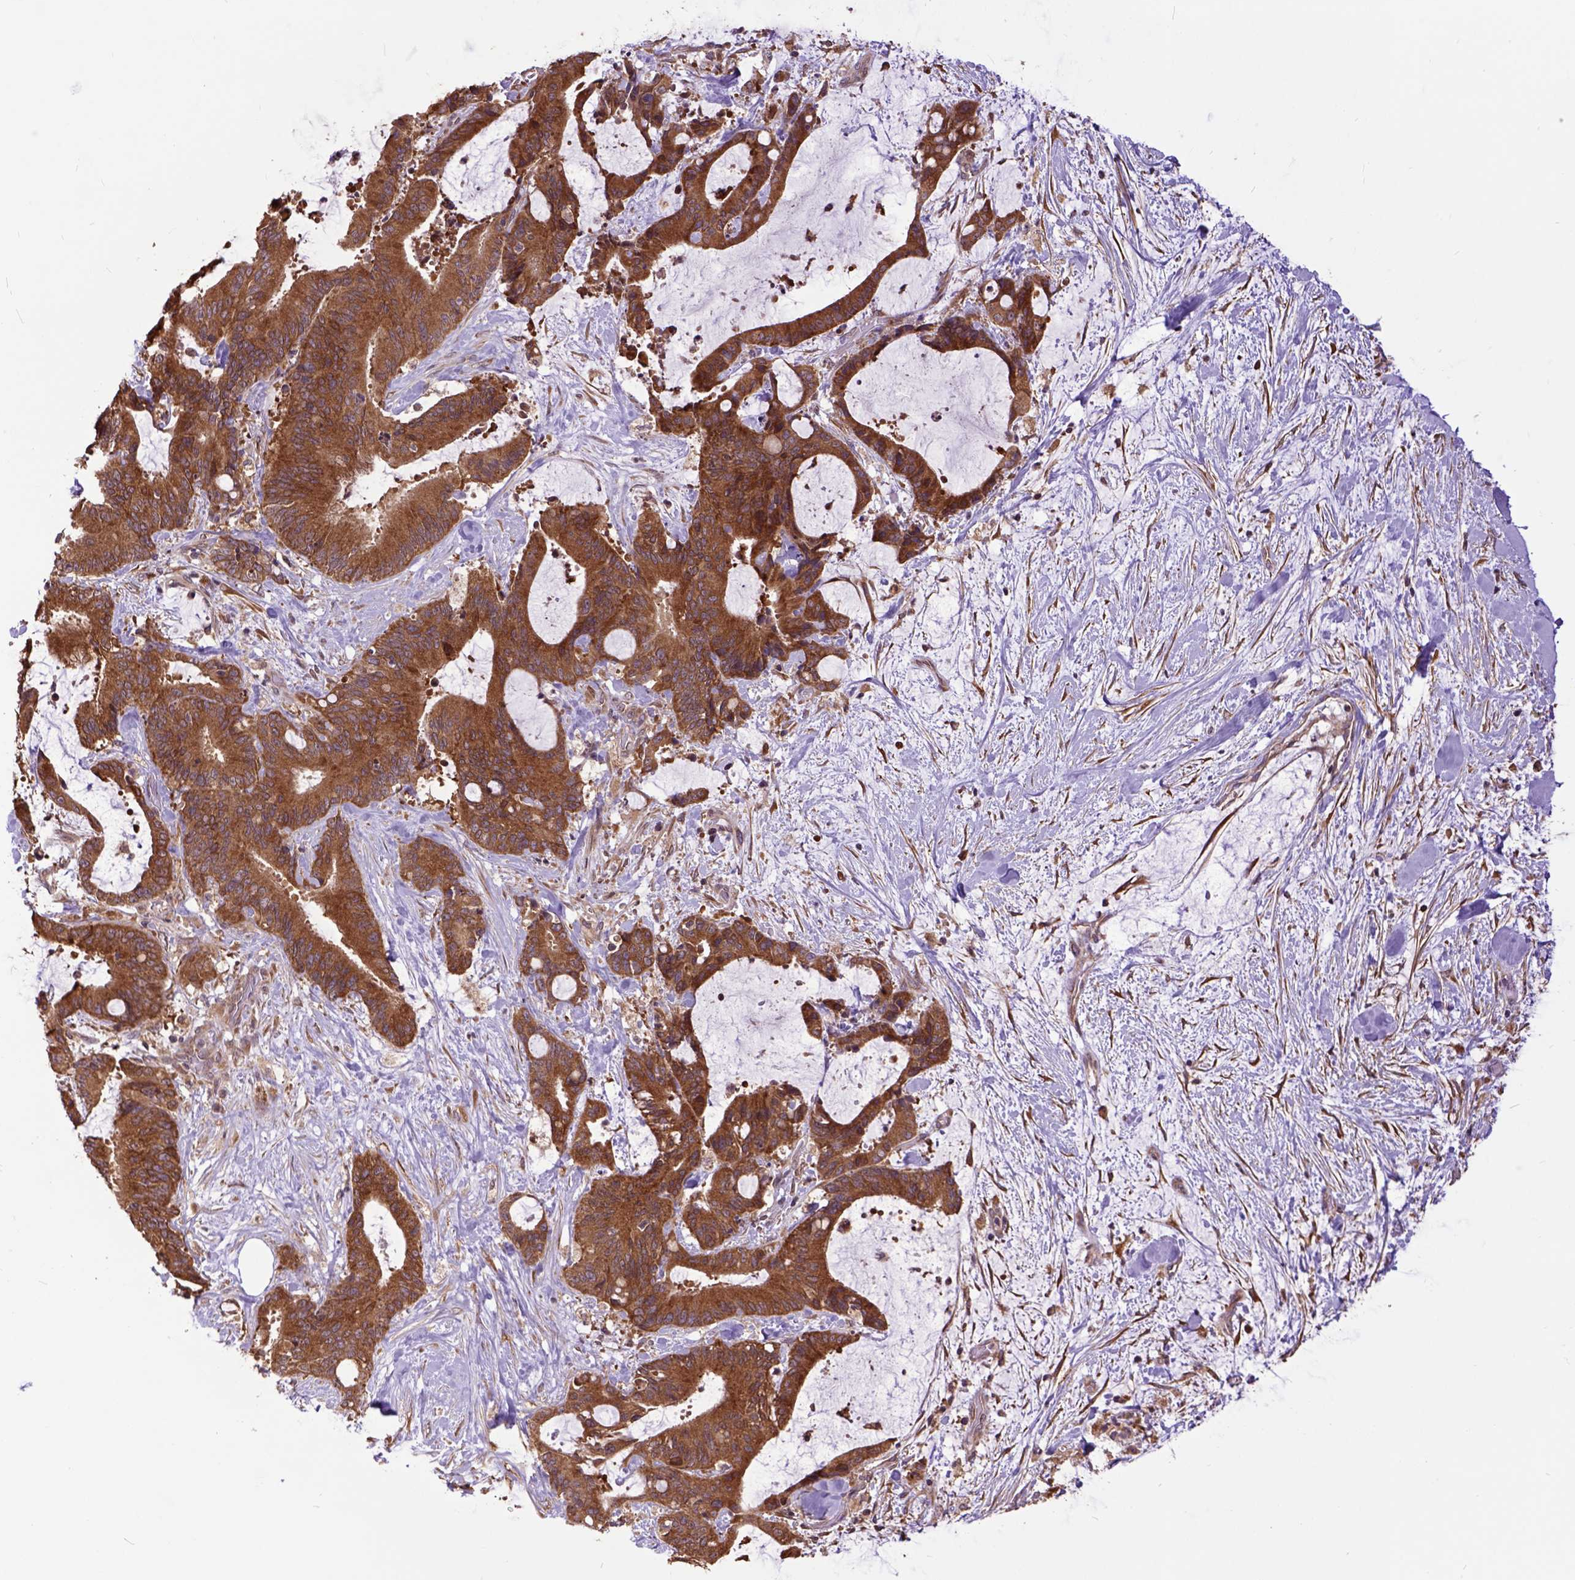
{"staining": {"intensity": "strong", "quantity": ">75%", "location": "cytoplasmic/membranous"}, "tissue": "liver cancer", "cell_type": "Tumor cells", "image_type": "cancer", "snomed": [{"axis": "morphology", "description": "Cholangiocarcinoma"}, {"axis": "topography", "description": "Liver"}], "caption": "Liver cancer tissue displays strong cytoplasmic/membranous staining in approximately >75% of tumor cells, visualized by immunohistochemistry. (Stains: DAB (3,3'-diaminobenzidine) in brown, nuclei in blue, Microscopy: brightfield microscopy at high magnification).", "gene": "ARL1", "patient": {"sex": "female", "age": 73}}